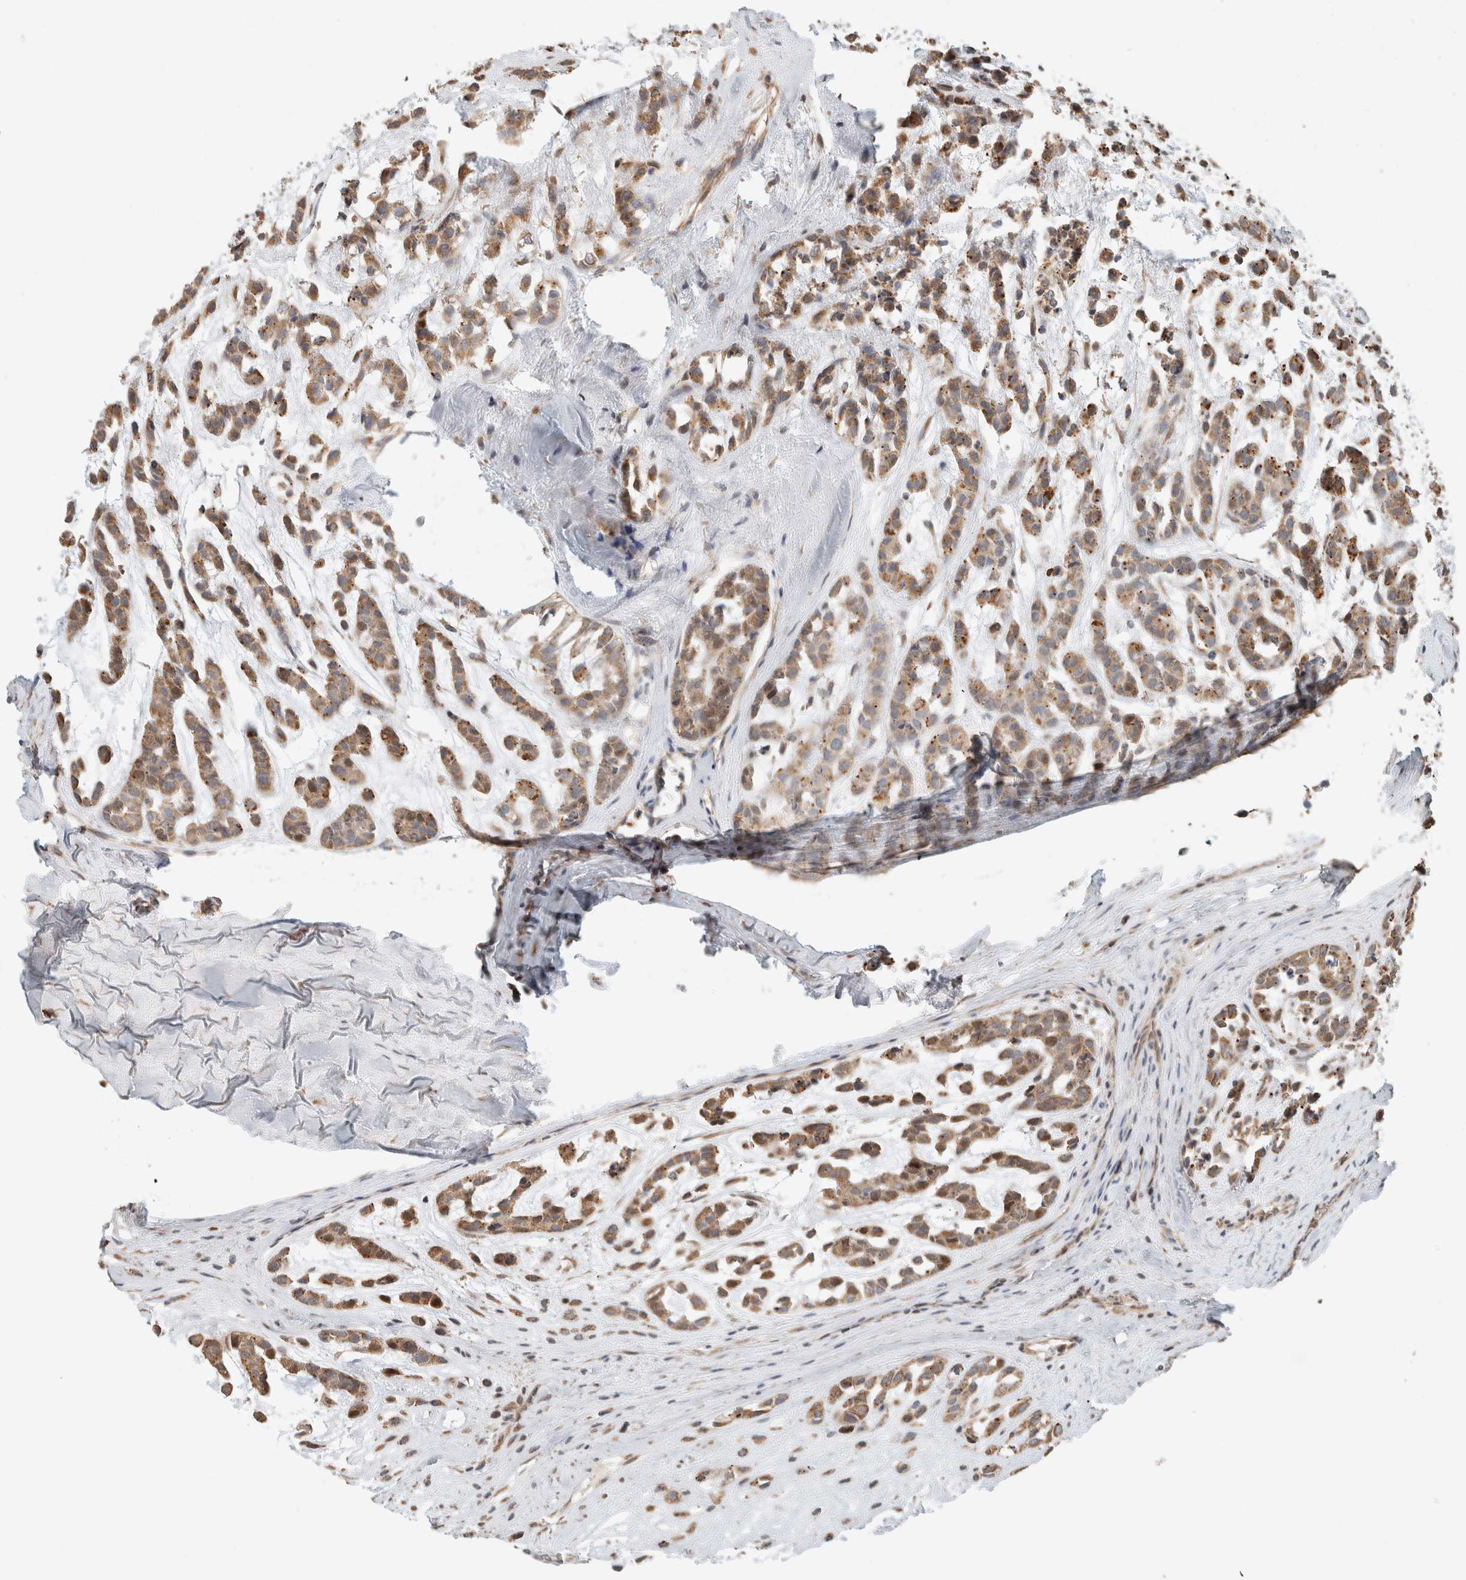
{"staining": {"intensity": "moderate", "quantity": ">75%", "location": "cytoplasmic/membranous"}, "tissue": "head and neck cancer", "cell_type": "Tumor cells", "image_type": "cancer", "snomed": [{"axis": "morphology", "description": "Adenocarcinoma, NOS"}, {"axis": "morphology", "description": "Adenoma, NOS"}, {"axis": "topography", "description": "Head-Neck"}], "caption": "A medium amount of moderate cytoplasmic/membranous positivity is identified in approximately >75% of tumor cells in head and neck cancer (adenocarcinoma) tissue. (DAB (3,3'-diaminobenzidine) IHC with brightfield microscopy, high magnification).", "gene": "GINS4", "patient": {"sex": "female", "age": 55}}